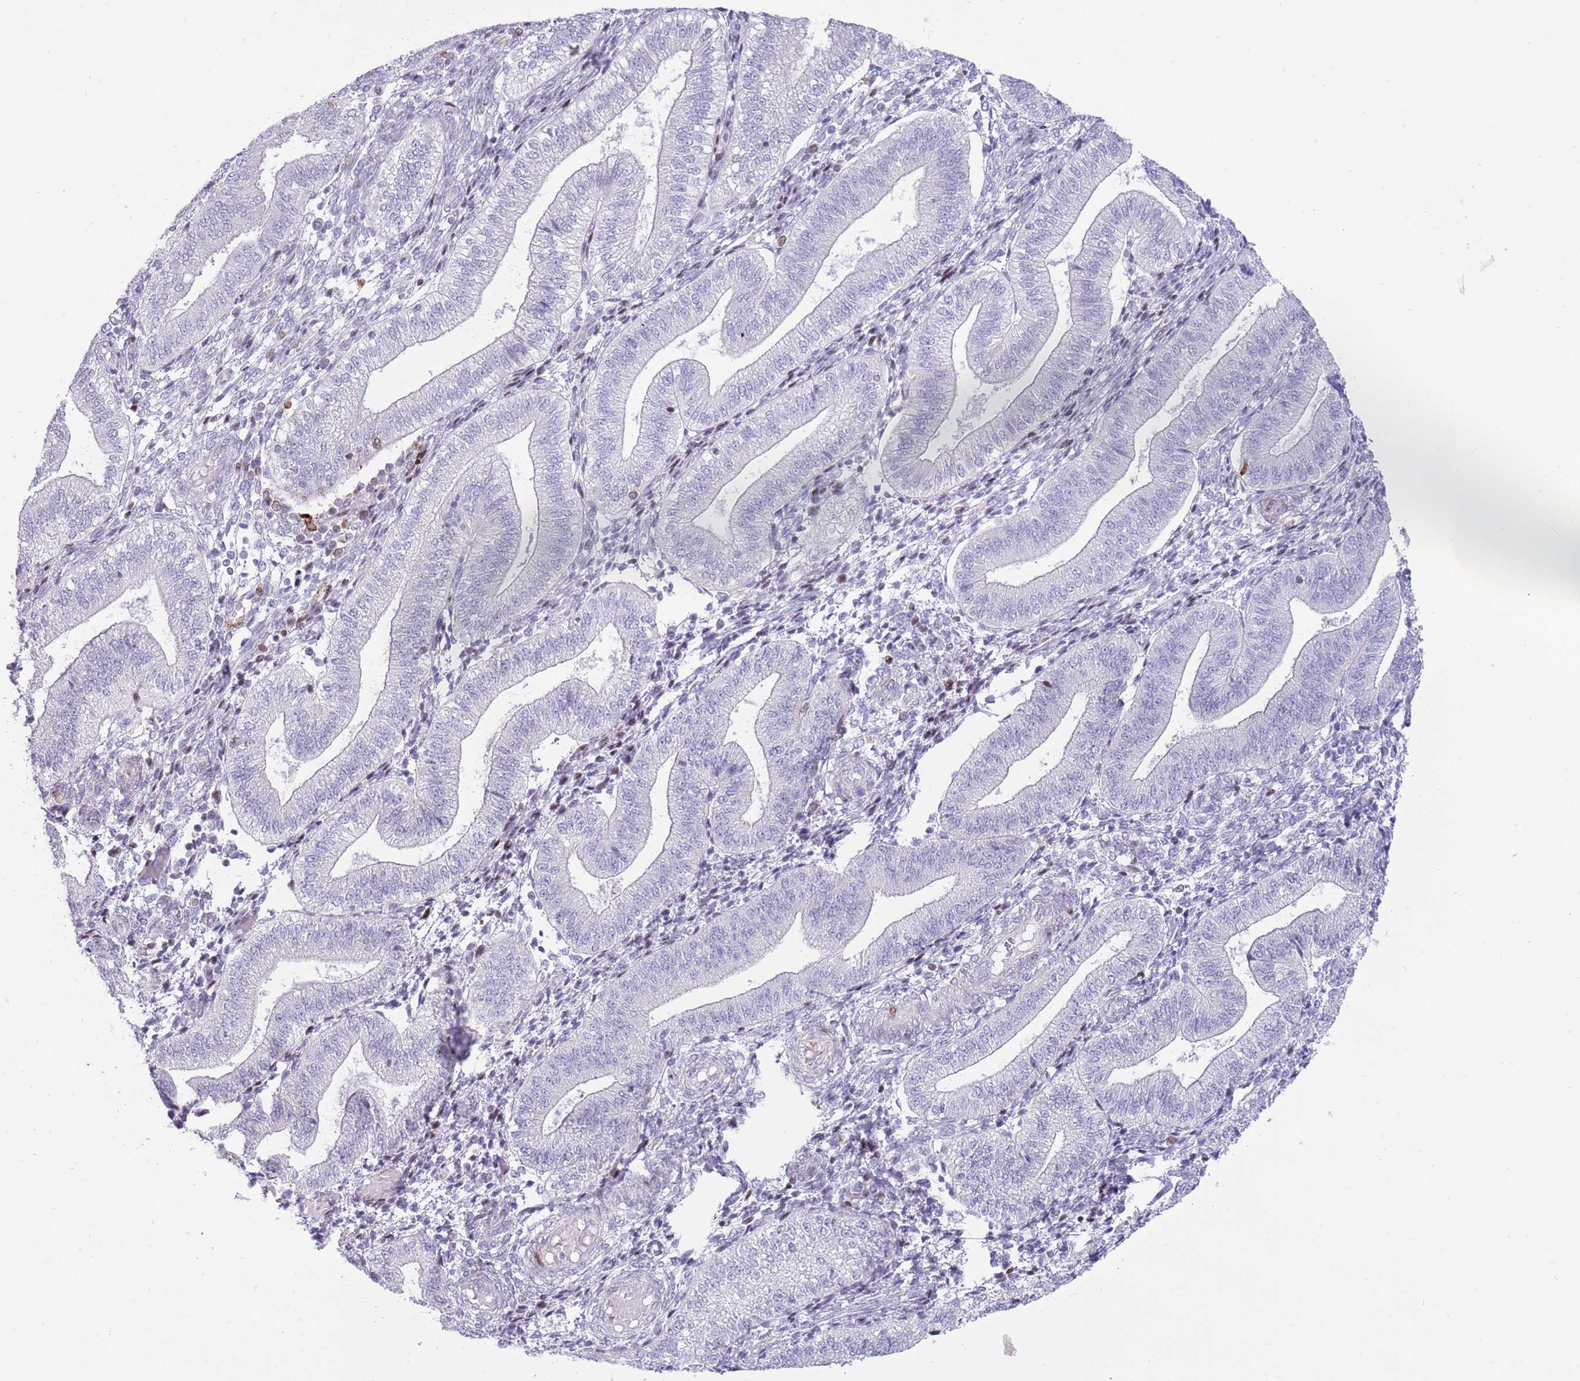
{"staining": {"intensity": "moderate", "quantity": "<25%", "location": "cytoplasmic/membranous"}, "tissue": "endometrium", "cell_type": "Cells in endometrial stroma", "image_type": "normal", "snomed": [{"axis": "morphology", "description": "Normal tissue, NOS"}, {"axis": "topography", "description": "Endometrium"}], "caption": "This micrograph reveals immunohistochemistry staining of unremarkable human endometrium, with low moderate cytoplasmic/membranous expression in approximately <25% of cells in endometrial stroma.", "gene": "ANO8", "patient": {"sex": "female", "age": 34}}